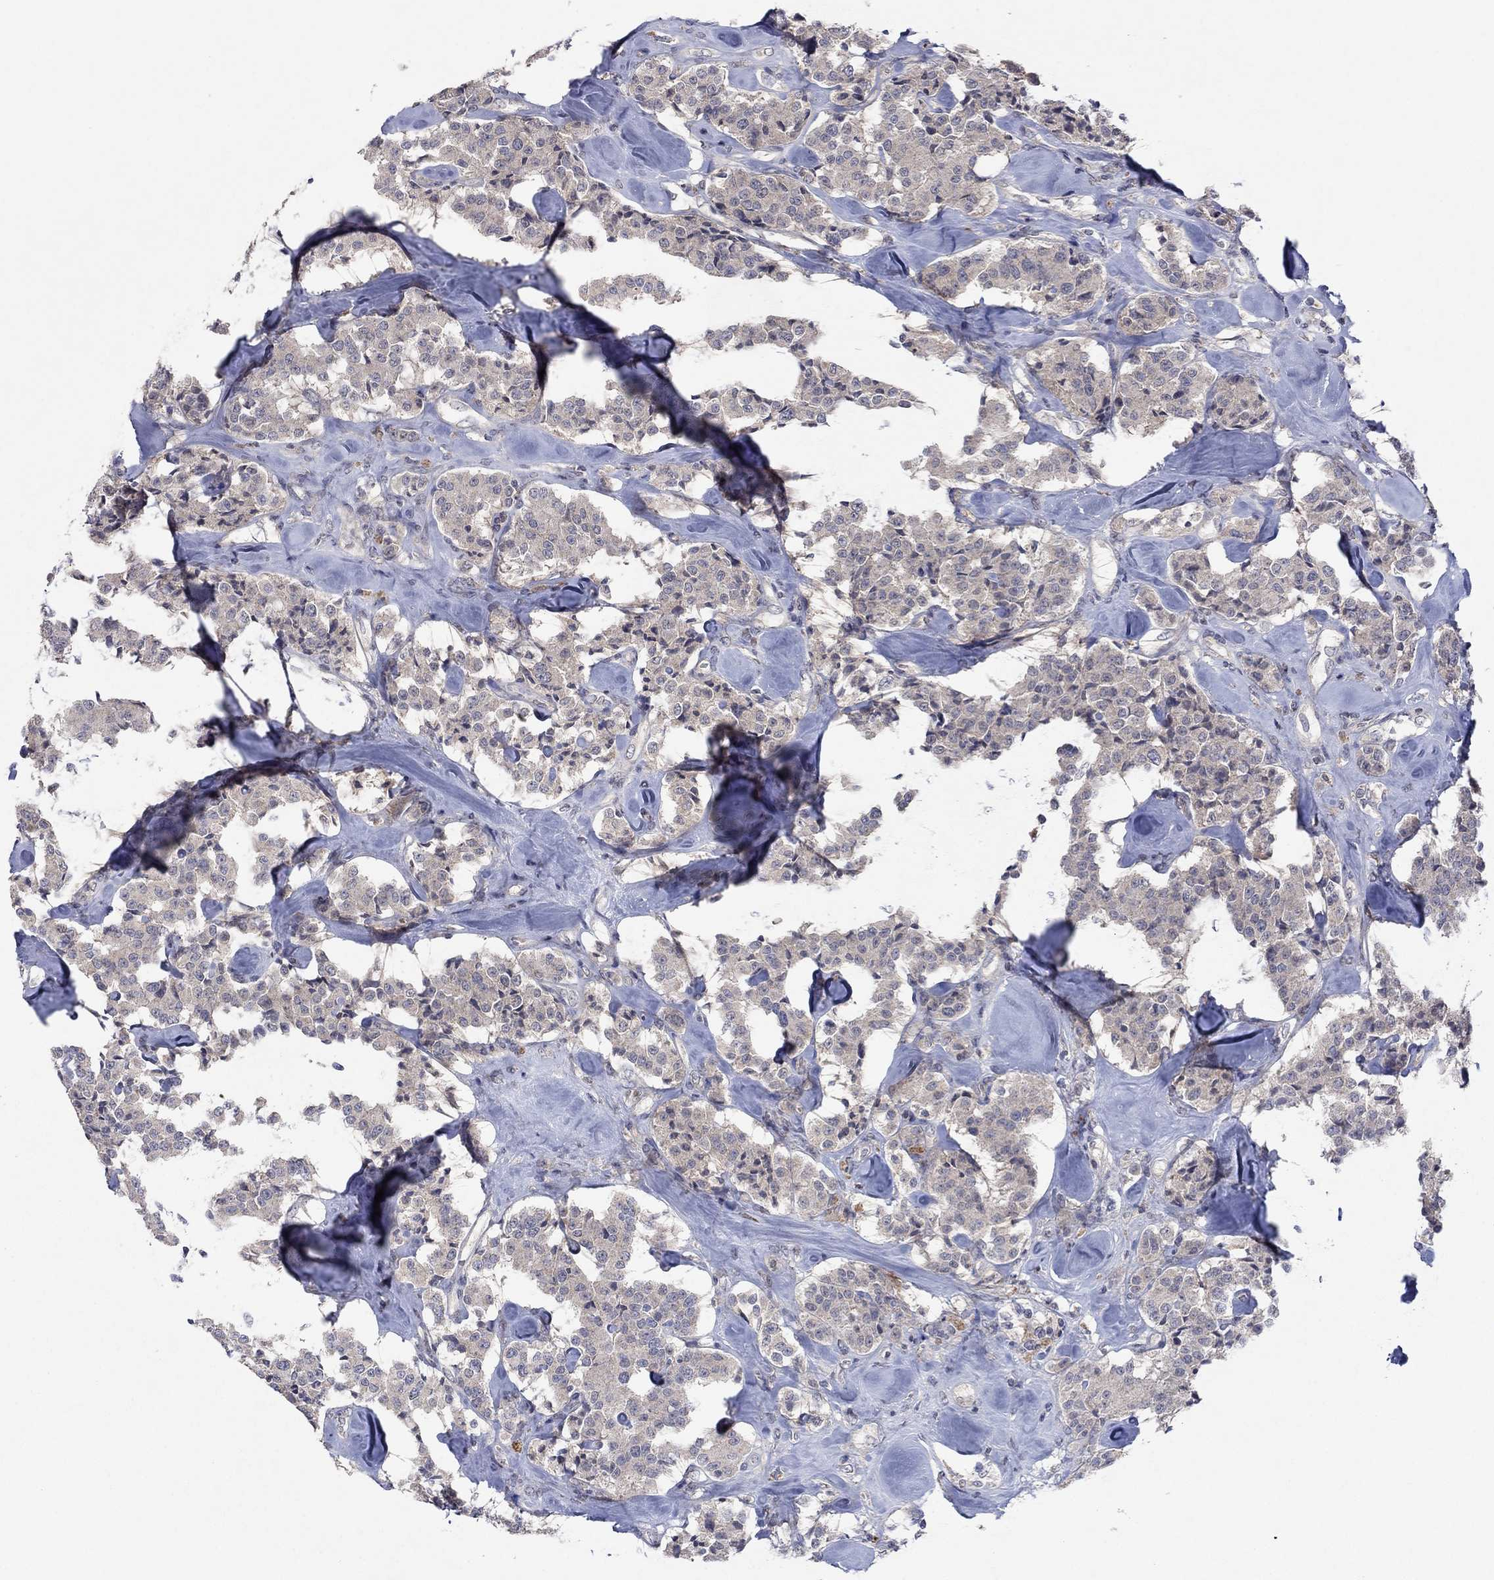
{"staining": {"intensity": "negative", "quantity": "none", "location": "none"}, "tissue": "carcinoid", "cell_type": "Tumor cells", "image_type": "cancer", "snomed": [{"axis": "morphology", "description": "Carcinoid, malignant, NOS"}, {"axis": "topography", "description": "Pancreas"}], "caption": "Immunohistochemical staining of carcinoid demonstrates no significant staining in tumor cells. (DAB (3,3'-diaminobenzidine) IHC visualized using brightfield microscopy, high magnification).", "gene": "IL4", "patient": {"sex": "male", "age": 41}}